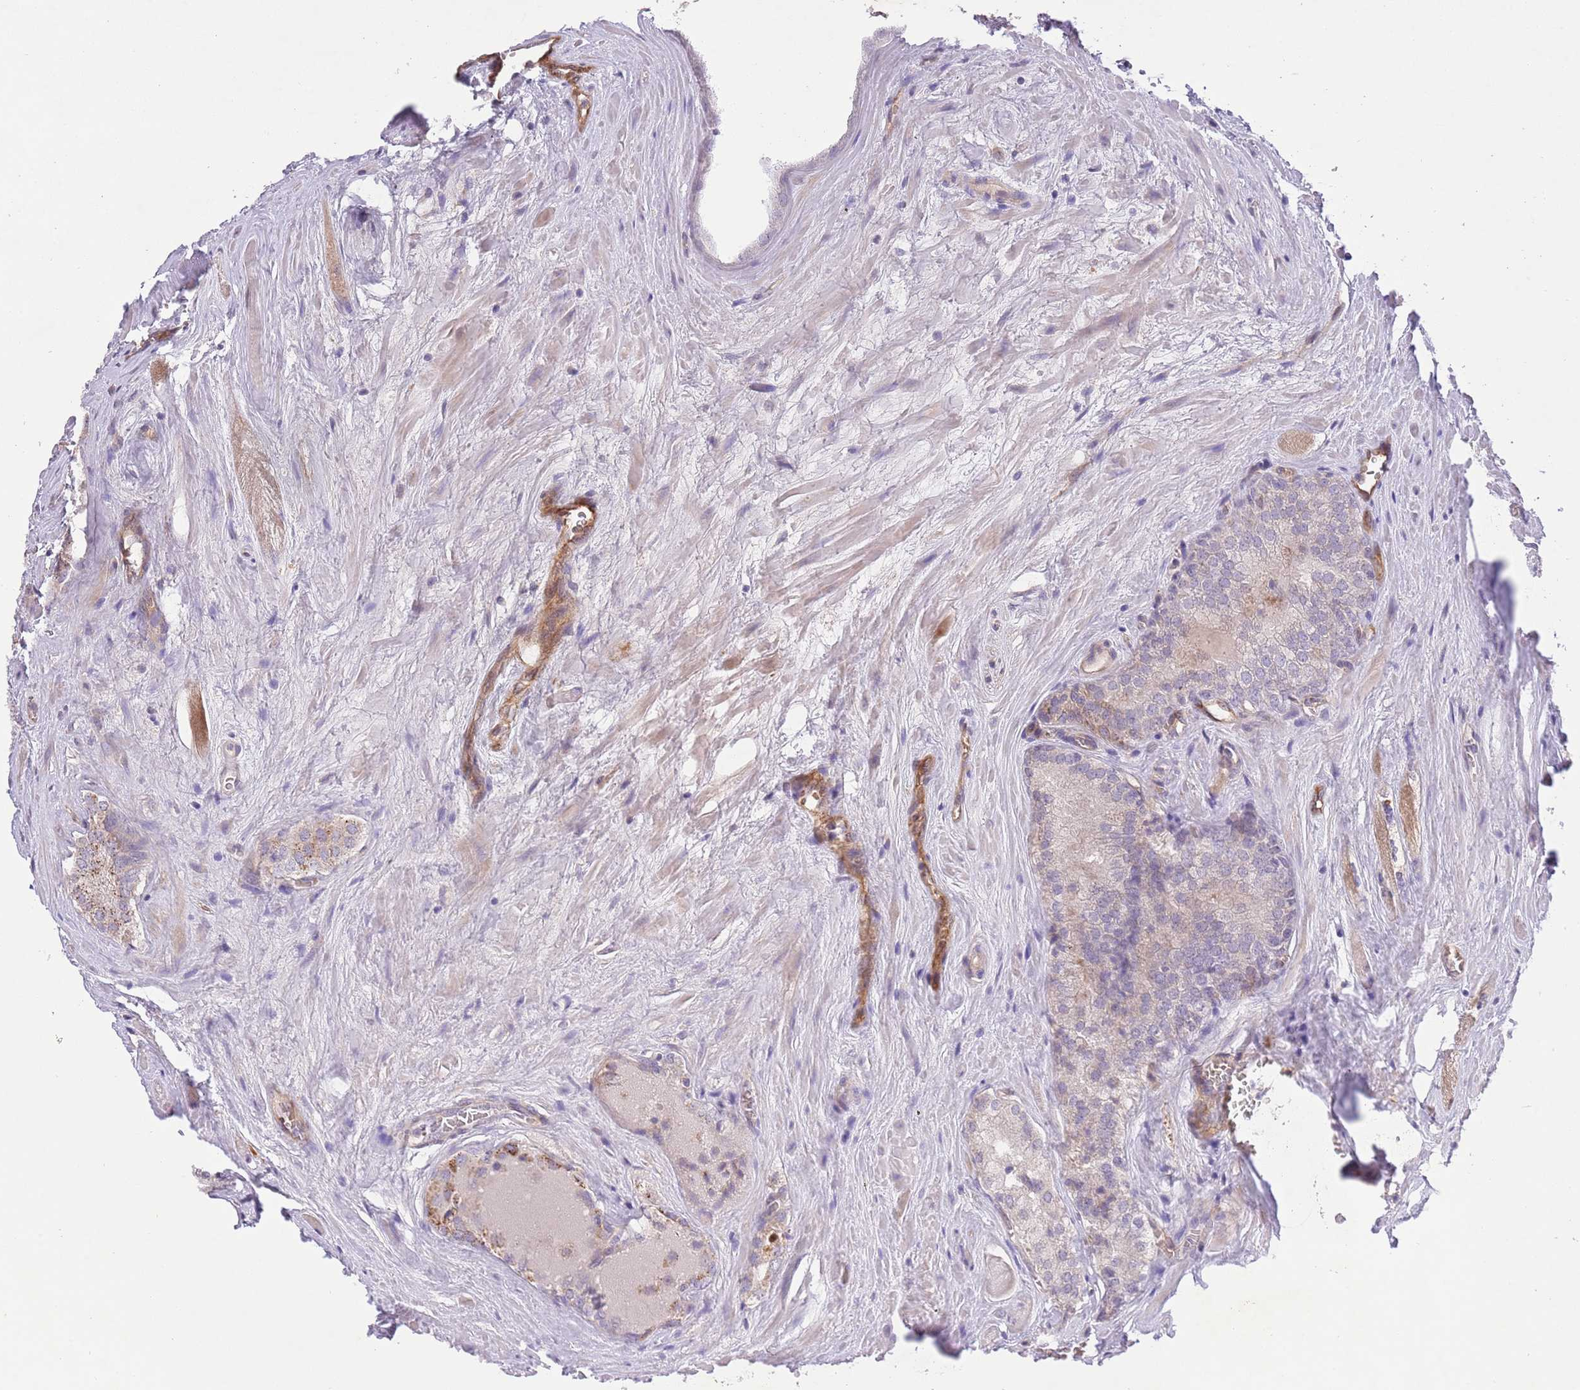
{"staining": {"intensity": "negative", "quantity": "none", "location": "none"}, "tissue": "prostate cancer", "cell_type": "Tumor cells", "image_type": "cancer", "snomed": [{"axis": "morphology", "description": "Adenocarcinoma, Low grade"}, {"axis": "topography", "description": "Prostate"}], "caption": "IHC histopathology image of neoplastic tissue: human prostate low-grade adenocarcinoma stained with DAB exhibits no significant protein staining in tumor cells.", "gene": "ZNF658", "patient": {"sex": "male", "age": 68}}